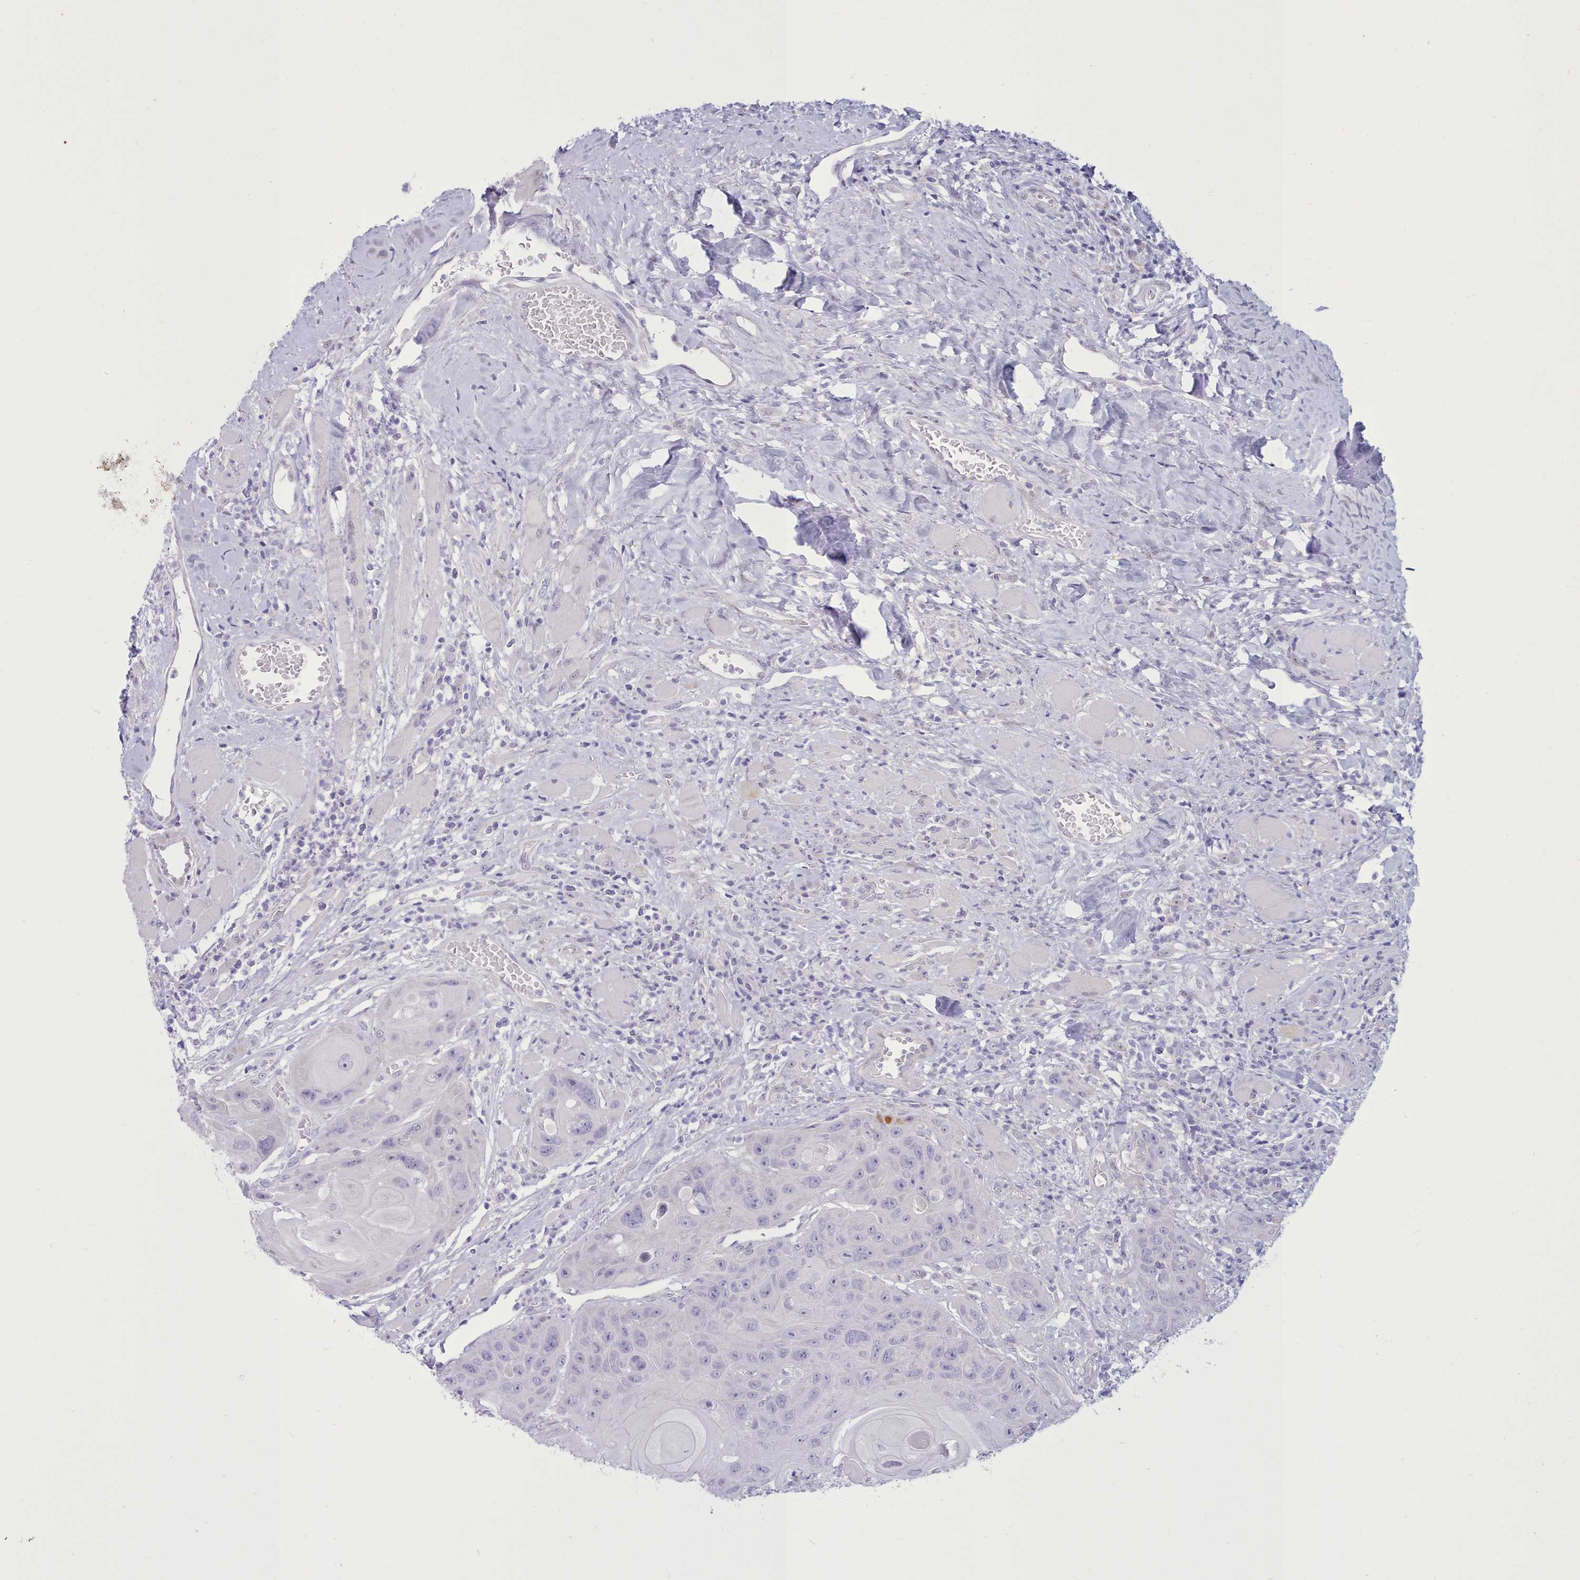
{"staining": {"intensity": "negative", "quantity": "none", "location": "none"}, "tissue": "head and neck cancer", "cell_type": "Tumor cells", "image_type": "cancer", "snomed": [{"axis": "morphology", "description": "Squamous cell carcinoma, NOS"}, {"axis": "topography", "description": "Head-Neck"}], "caption": "Tumor cells show no significant protein positivity in head and neck cancer. (Stains: DAB immunohistochemistry with hematoxylin counter stain, Microscopy: brightfield microscopy at high magnification).", "gene": "TMEM253", "patient": {"sex": "female", "age": 59}}